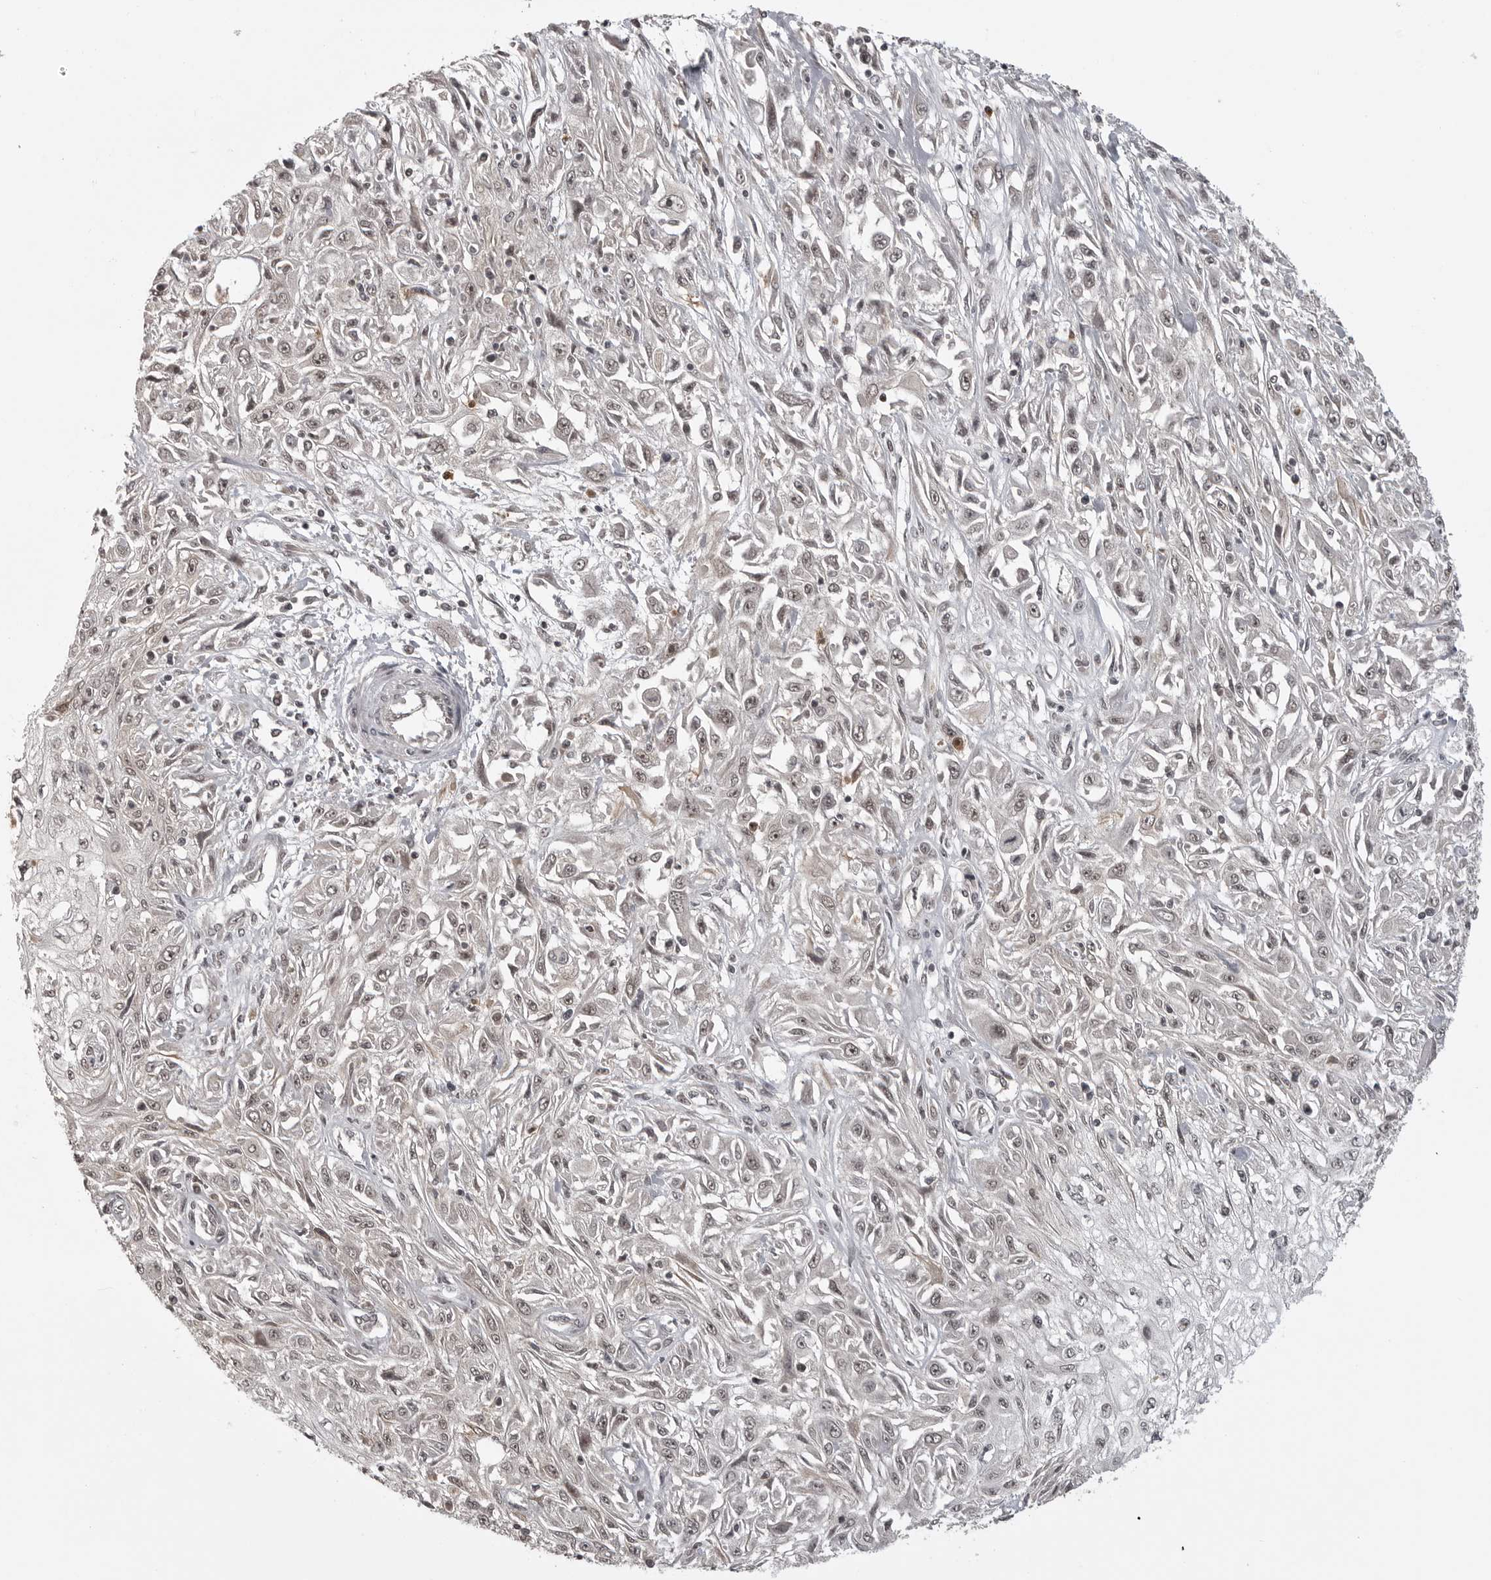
{"staining": {"intensity": "weak", "quantity": "25%-75%", "location": "nuclear"}, "tissue": "skin cancer", "cell_type": "Tumor cells", "image_type": "cancer", "snomed": [{"axis": "morphology", "description": "Squamous cell carcinoma, NOS"}, {"axis": "morphology", "description": "Squamous cell carcinoma, metastatic, NOS"}, {"axis": "topography", "description": "Skin"}, {"axis": "topography", "description": "Lymph node"}], "caption": "IHC photomicrograph of human skin cancer (metastatic squamous cell carcinoma) stained for a protein (brown), which shows low levels of weak nuclear staining in about 25%-75% of tumor cells.", "gene": "PEG3", "patient": {"sex": "male", "age": 75}}